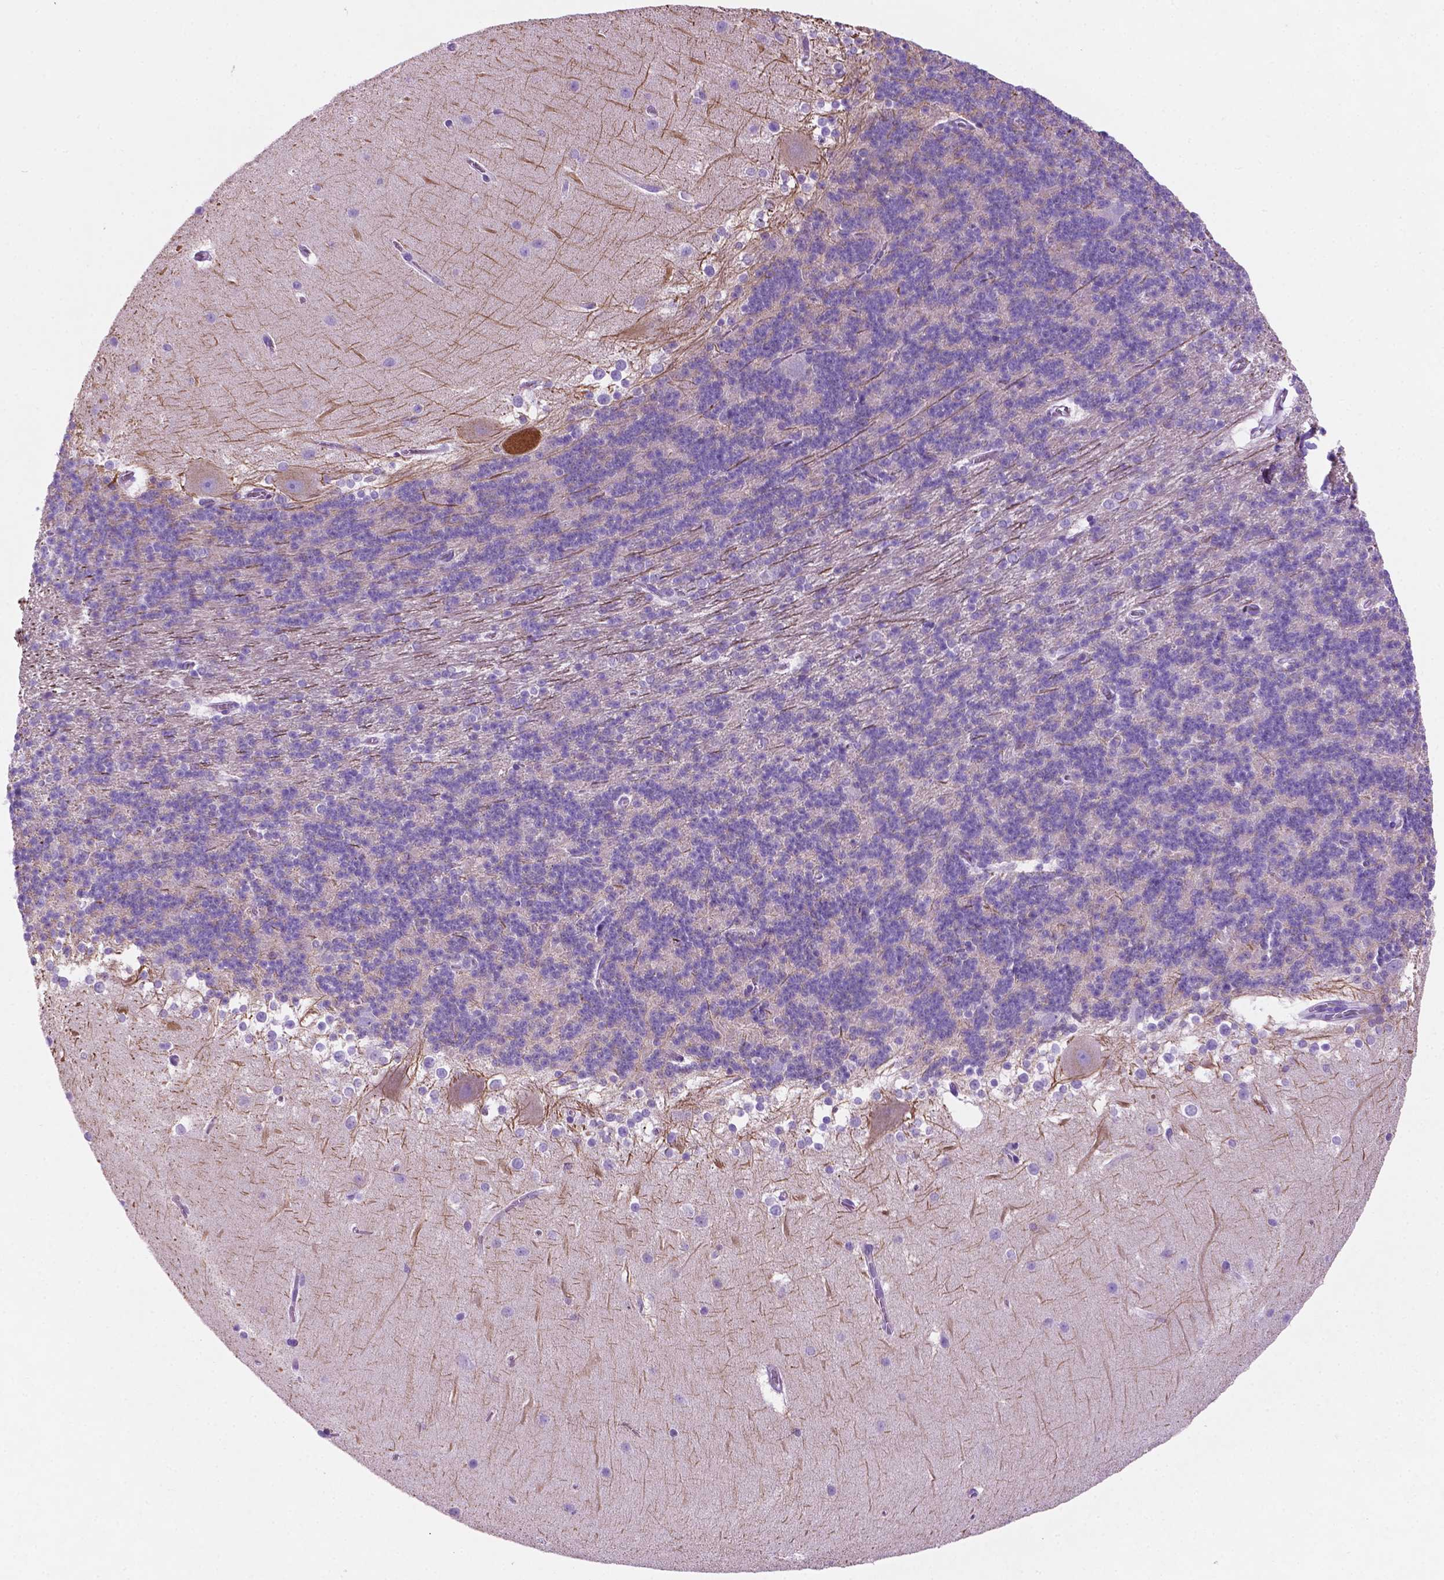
{"staining": {"intensity": "negative", "quantity": "none", "location": "none"}, "tissue": "cerebellum", "cell_type": "Cells in granular layer", "image_type": "normal", "snomed": [{"axis": "morphology", "description": "Normal tissue, NOS"}, {"axis": "topography", "description": "Cerebellum"}], "caption": "Micrograph shows no significant protein expression in cells in granular layer of benign cerebellum.", "gene": "POU4F1", "patient": {"sex": "female", "age": 19}}